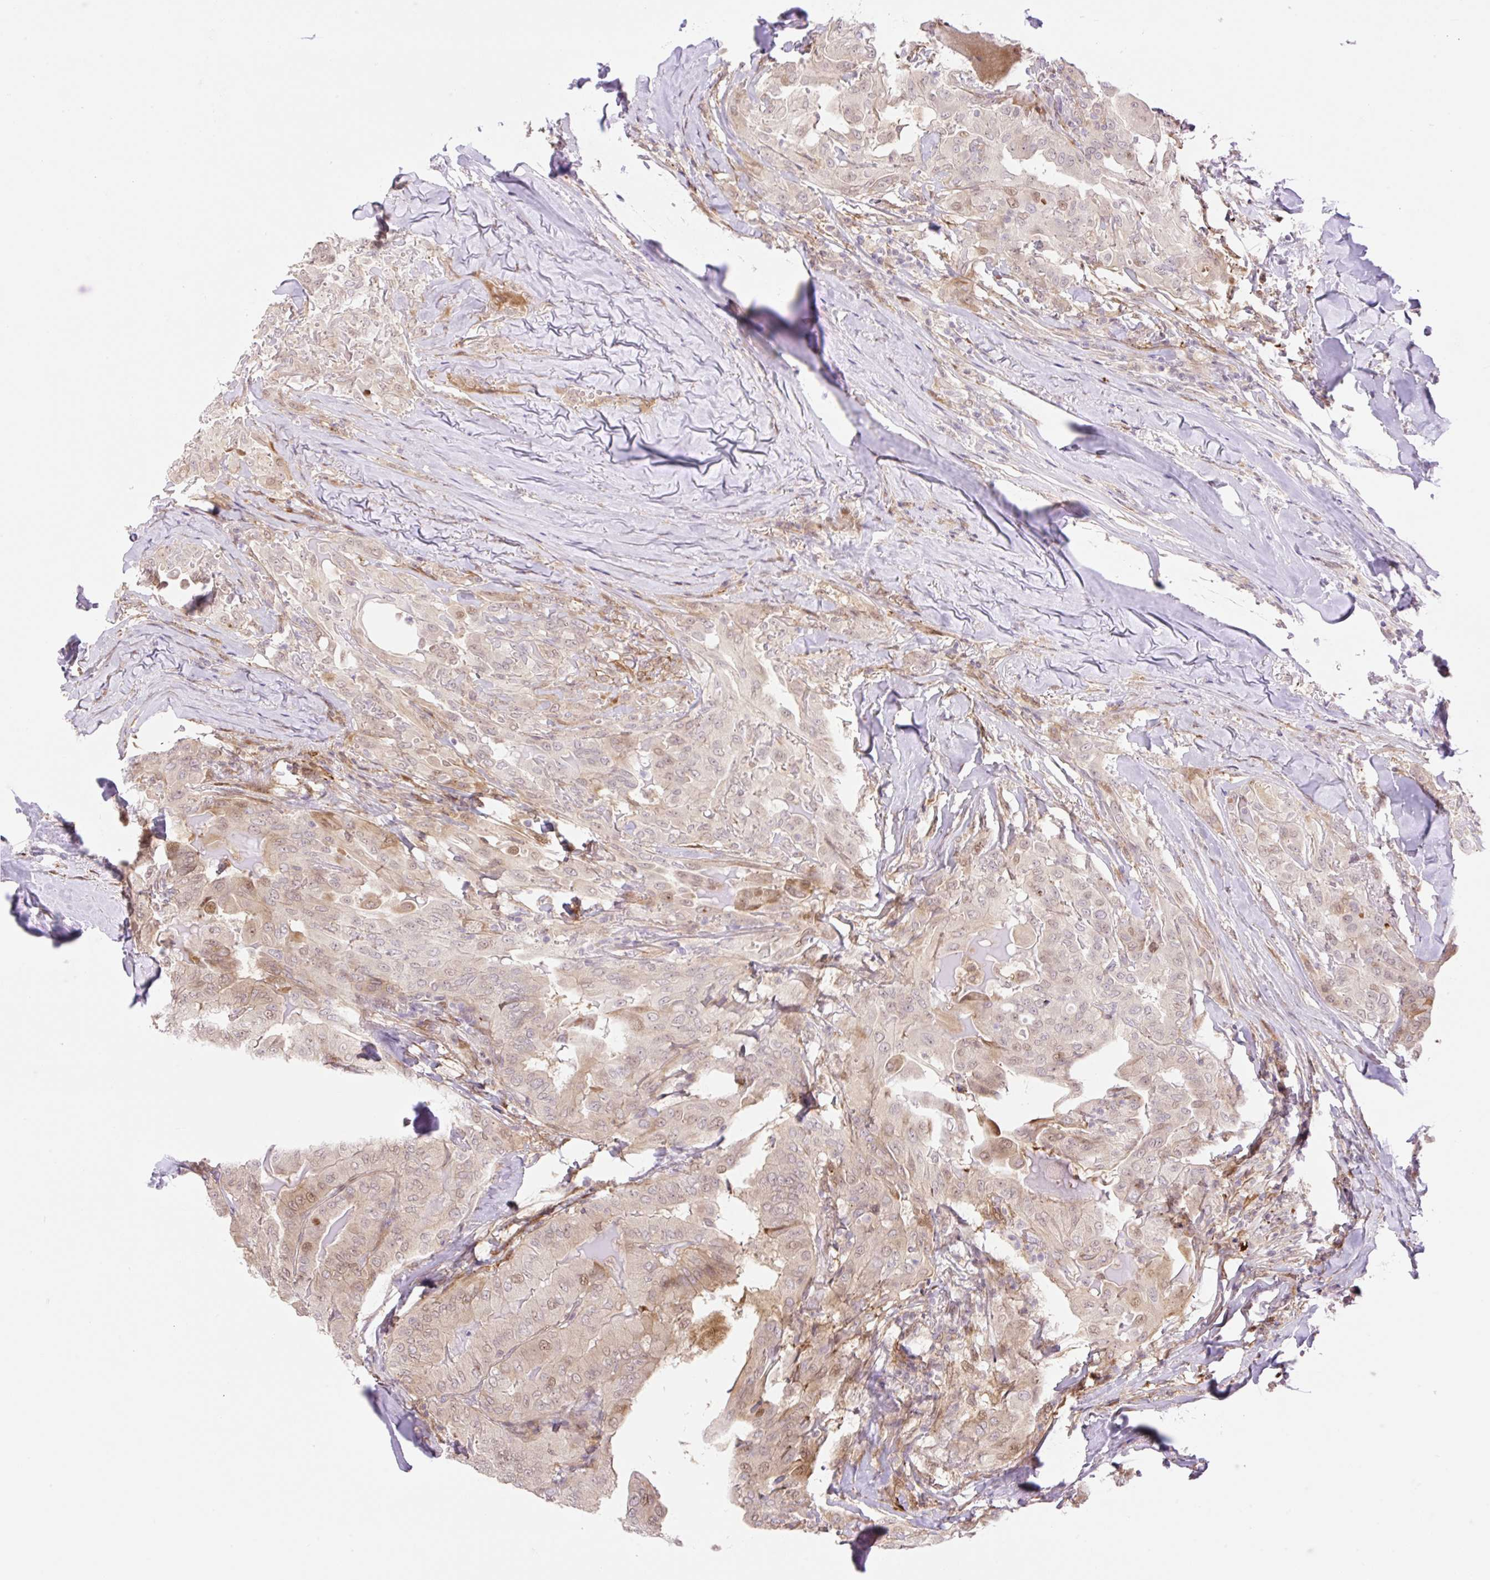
{"staining": {"intensity": "weak", "quantity": "25%-75%", "location": "cytoplasmic/membranous,nuclear"}, "tissue": "thyroid cancer", "cell_type": "Tumor cells", "image_type": "cancer", "snomed": [{"axis": "morphology", "description": "Papillary adenocarcinoma, NOS"}, {"axis": "topography", "description": "Thyroid gland"}], "caption": "A low amount of weak cytoplasmic/membranous and nuclear positivity is identified in about 25%-75% of tumor cells in thyroid cancer (papillary adenocarcinoma) tissue. (IHC, brightfield microscopy, high magnification).", "gene": "ZFP41", "patient": {"sex": "female", "age": 68}}